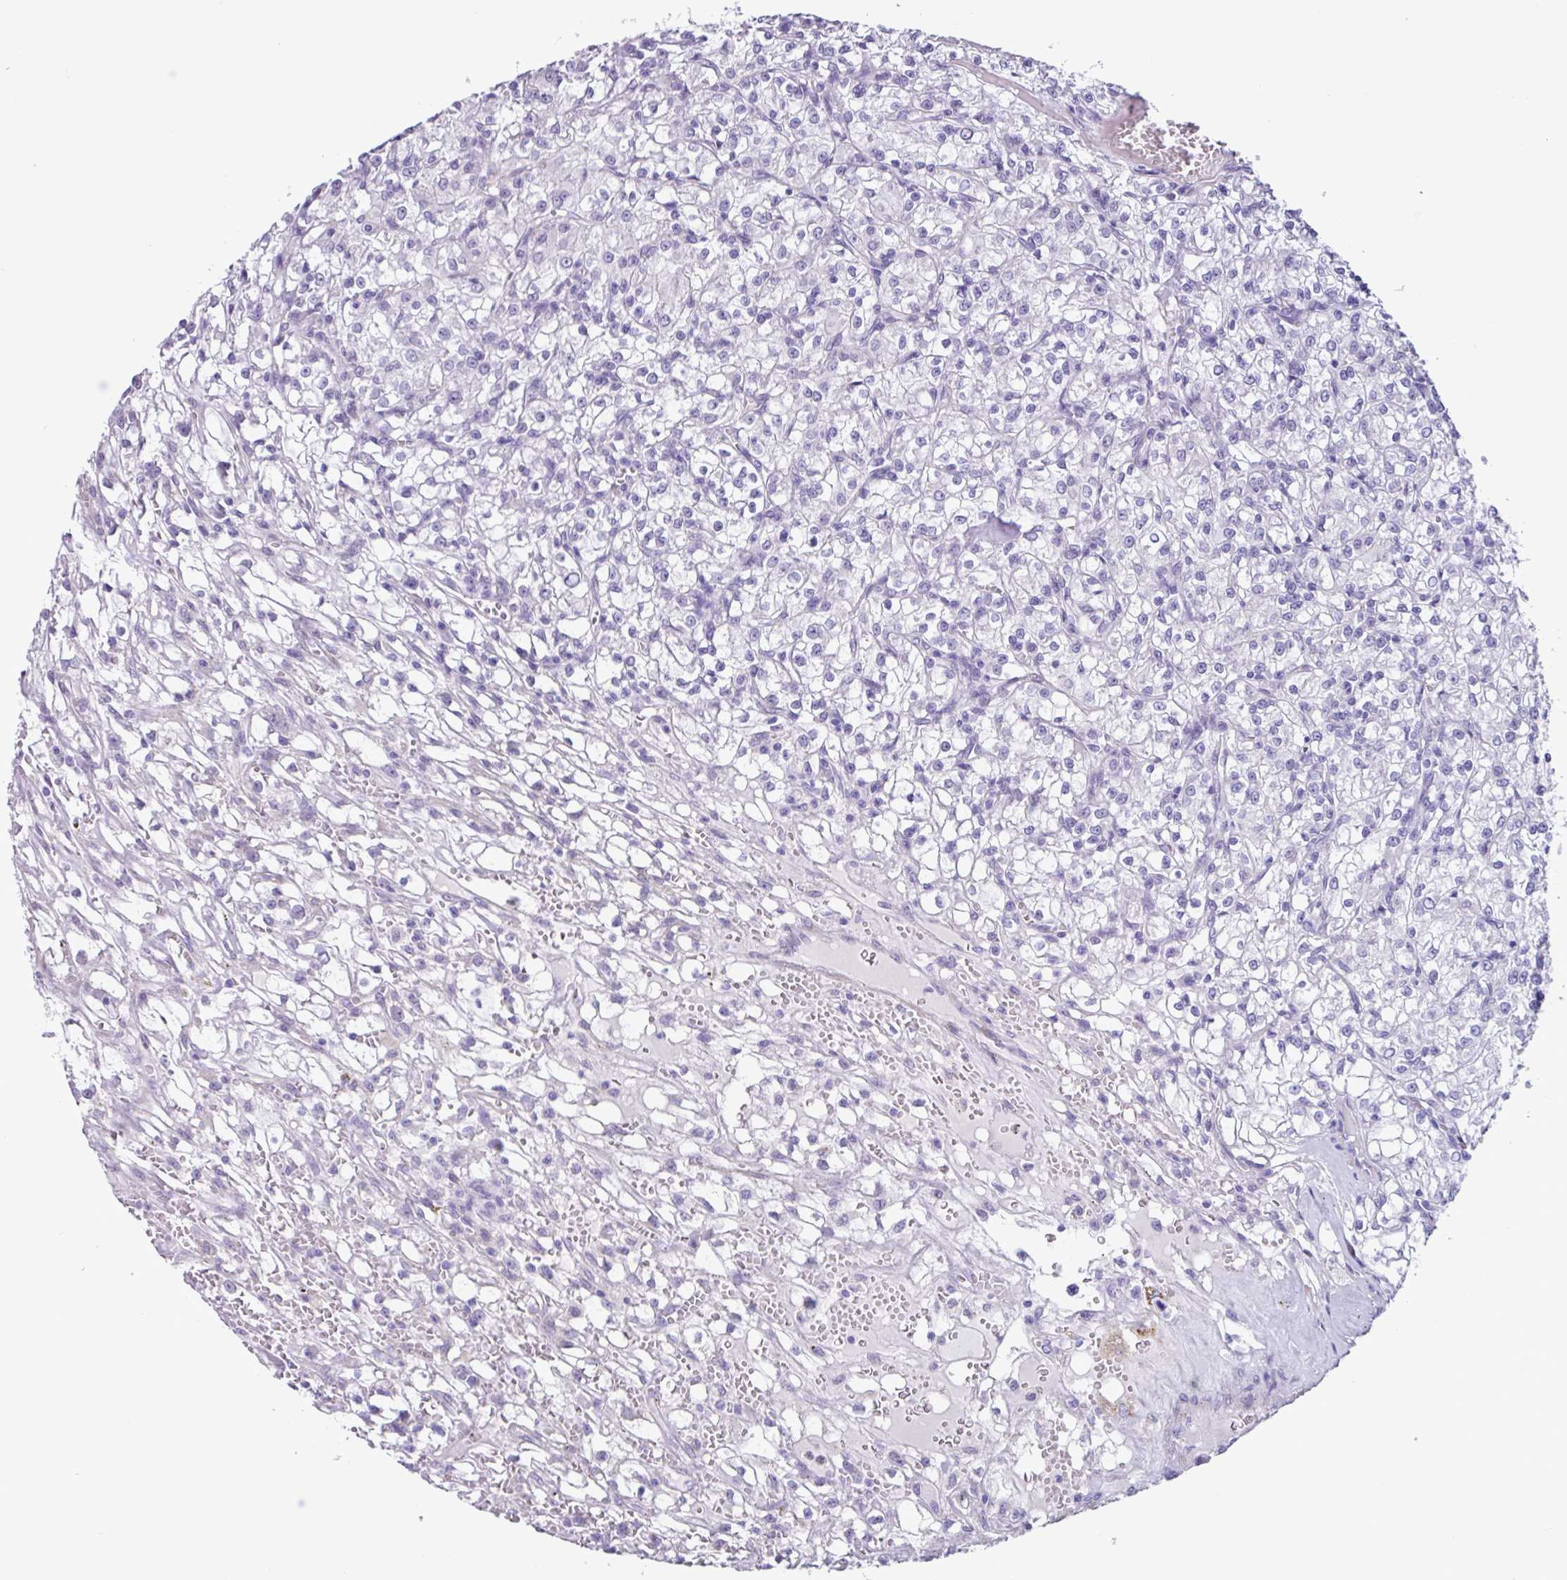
{"staining": {"intensity": "negative", "quantity": "none", "location": "none"}, "tissue": "renal cancer", "cell_type": "Tumor cells", "image_type": "cancer", "snomed": [{"axis": "morphology", "description": "Adenocarcinoma, NOS"}, {"axis": "topography", "description": "Kidney"}], "caption": "Tumor cells show no significant staining in renal cancer.", "gene": "OTX1", "patient": {"sex": "female", "age": 59}}